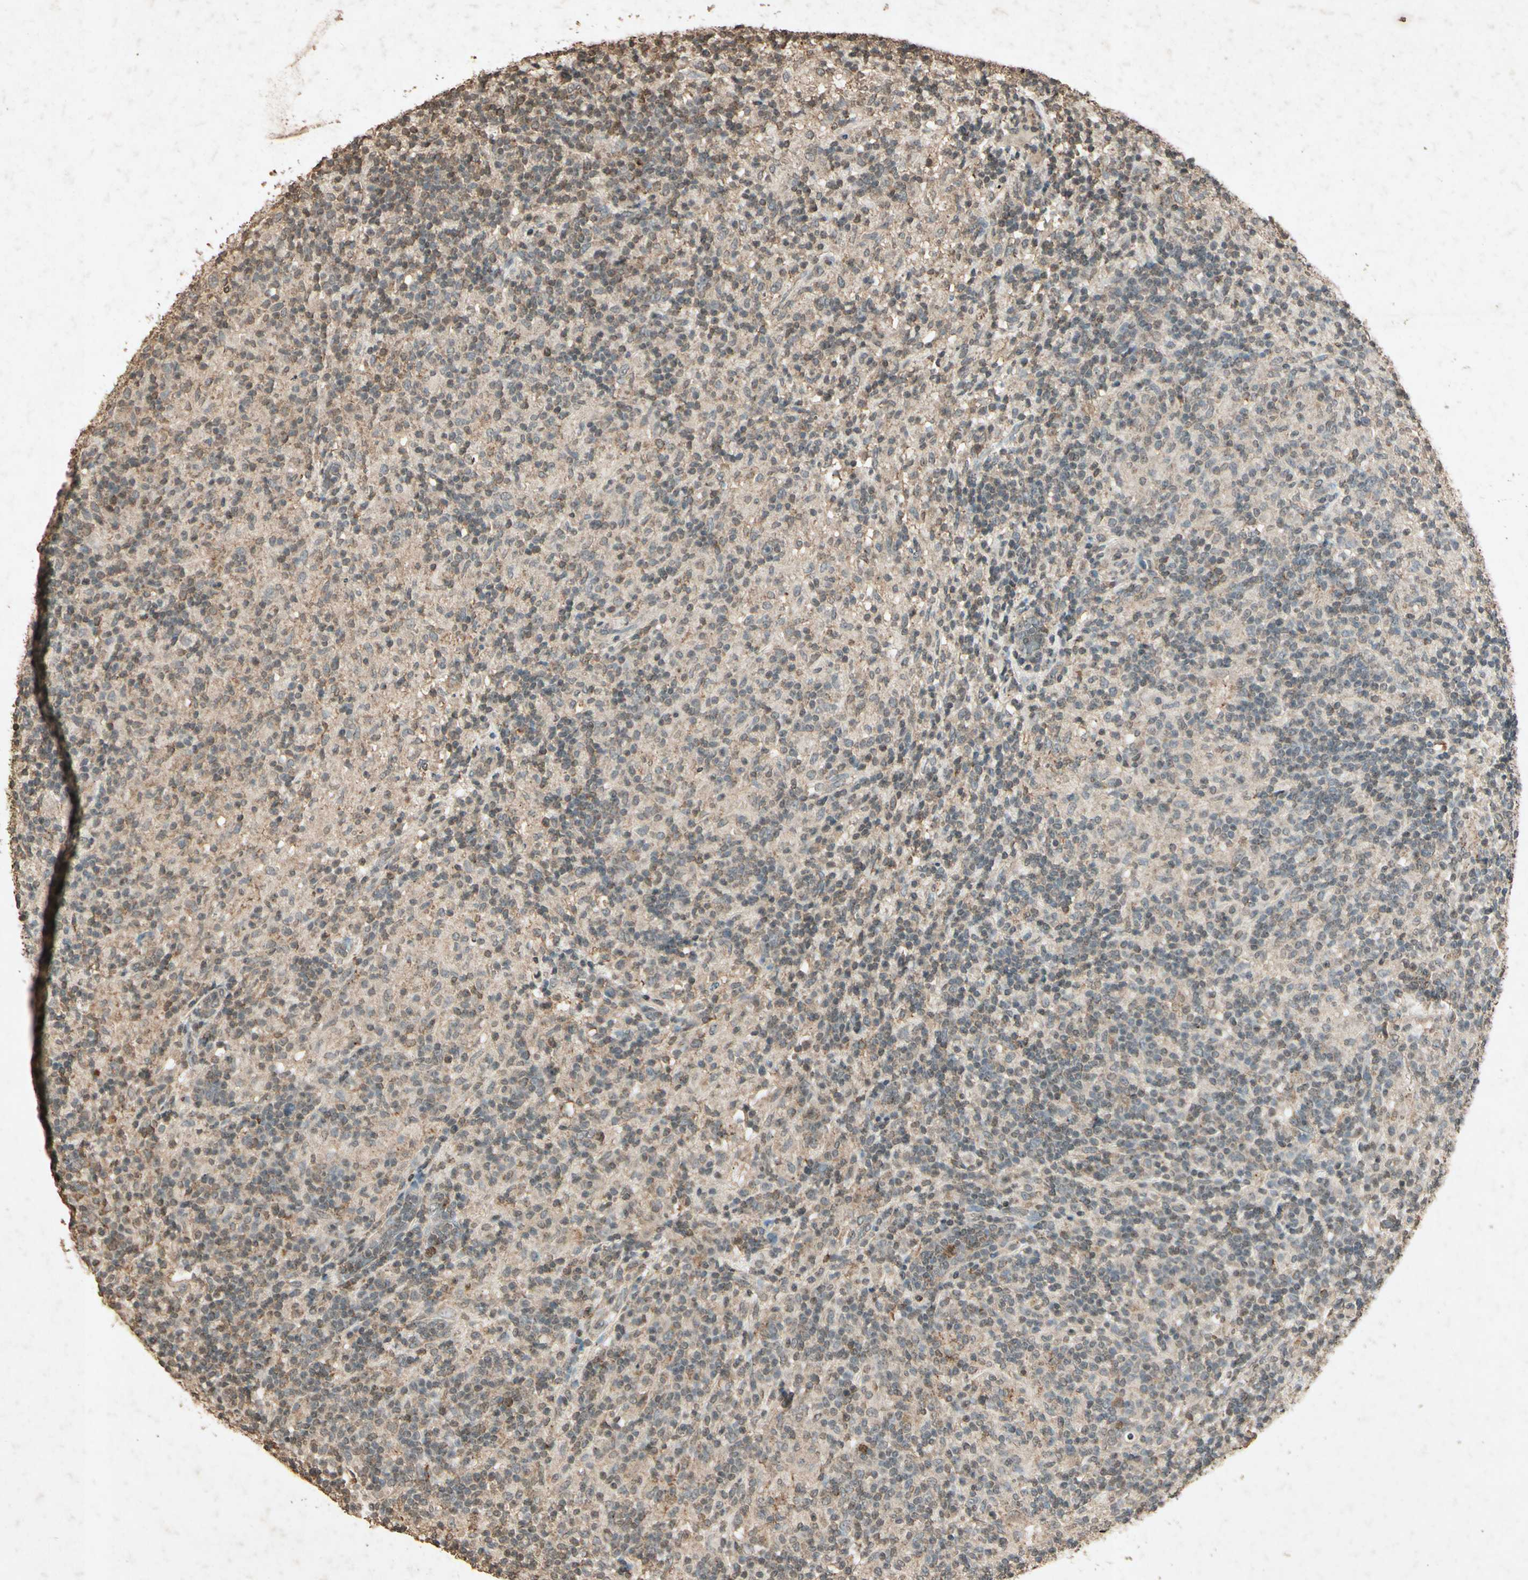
{"staining": {"intensity": "negative", "quantity": "none", "location": "none"}, "tissue": "lymphoma", "cell_type": "Tumor cells", "image_type": "cancer", "snomed": [{"axis": "morphology", "description": "Hodgkin's disease, NOS"}, {"axis": "topography", "description": "Lymph node"}], "caption": "The image reveals no significant expression in tumor cells of lymphoma.", "gene": "GC", "patient": {"sex": "male", "age": 70}}